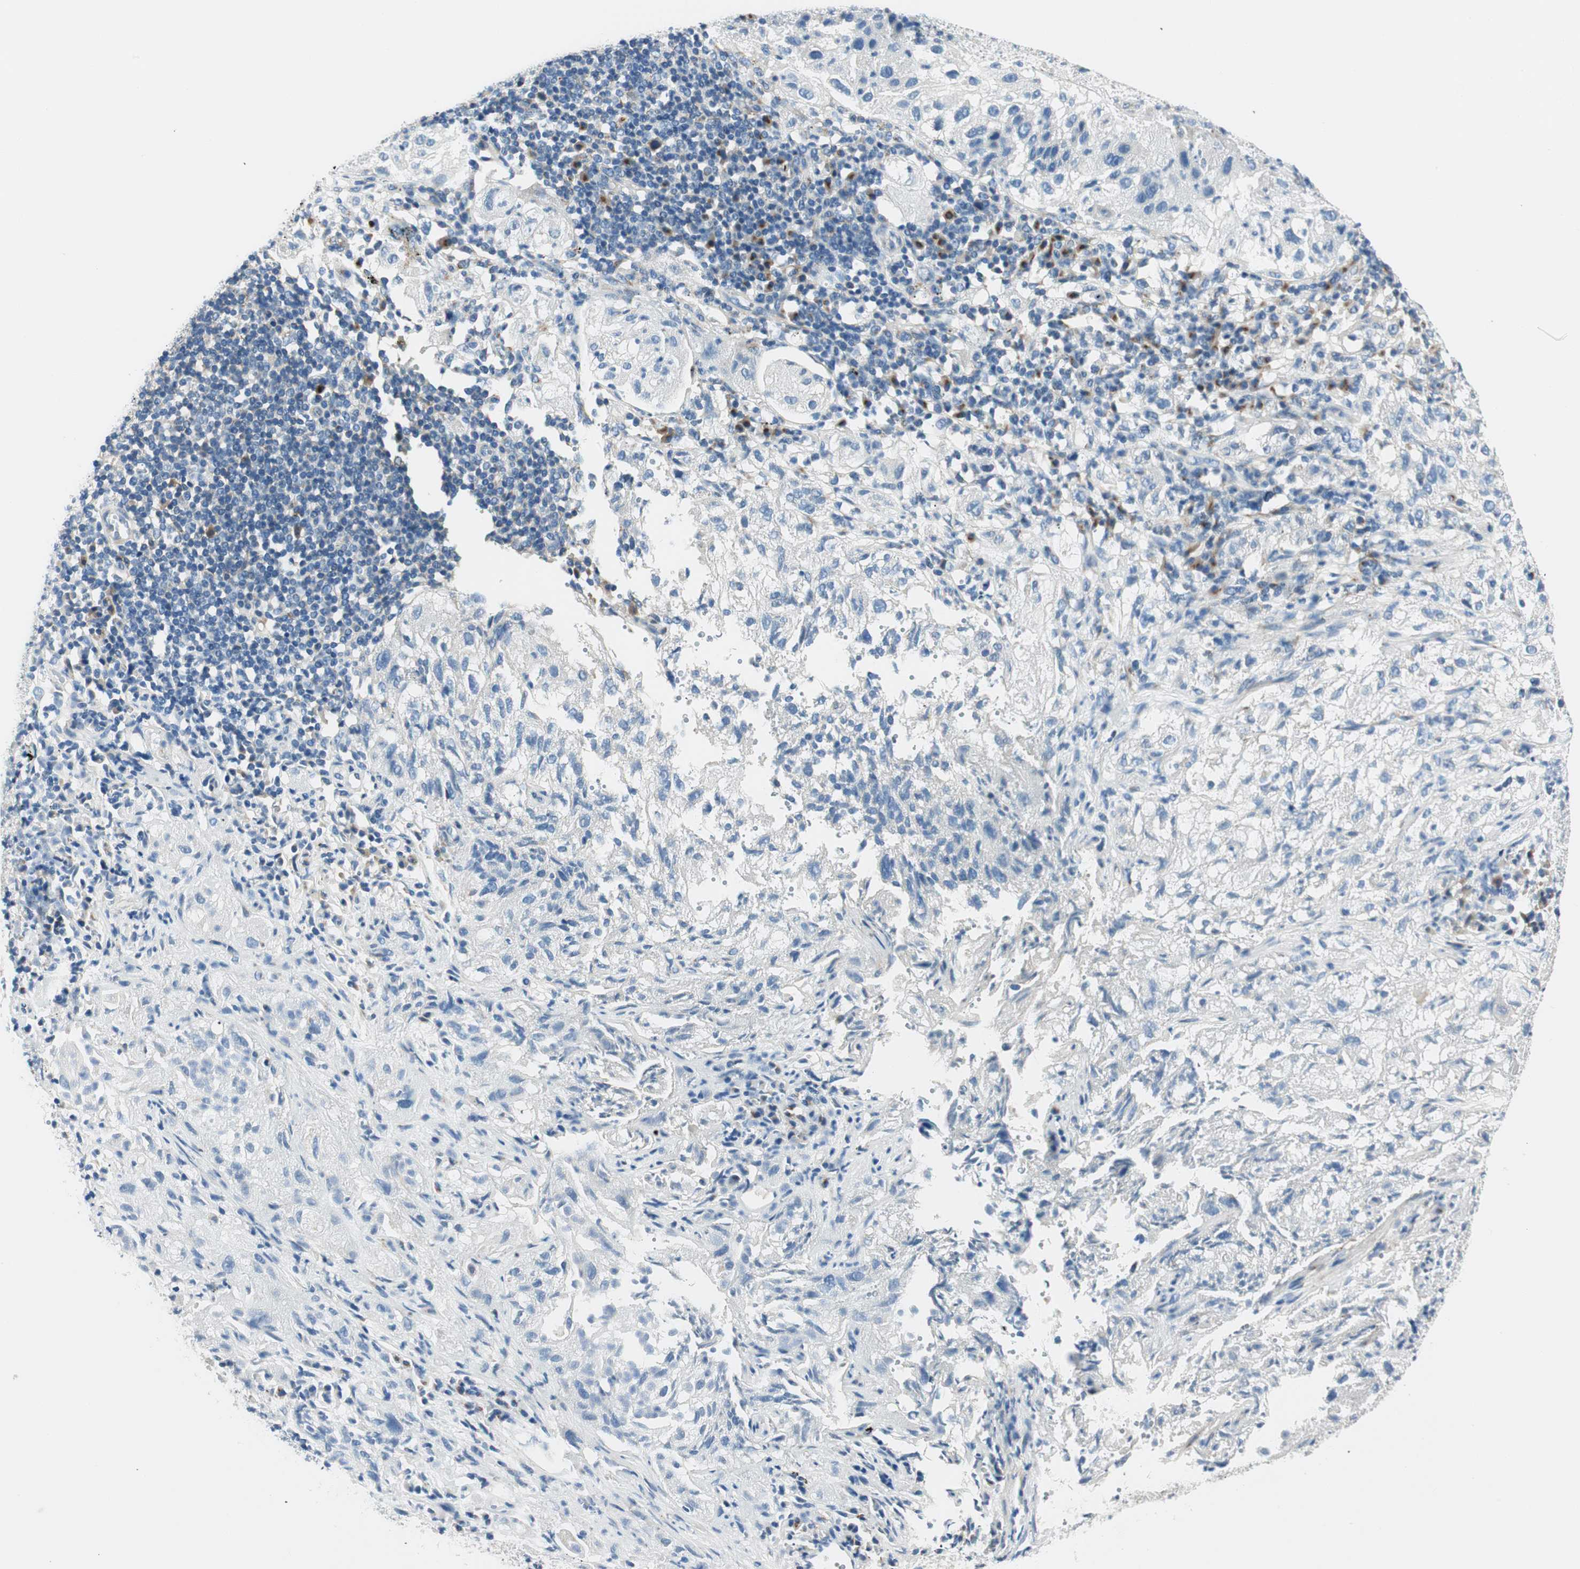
{"staining": {"intensity": "negative", "quantity": "none", "location": "none"}, "tissue": "lung cancer", "cell_type": "Tumor cells", "image_type": "cancer", "snomed": [{"axis": "morphology", "description": "Inflammation, NOS"}, {"axis": "morphology", "description": "Squamous cell carcinoma, NOS"}, {"axis": "topography", "description": "Lymph node"}, {"axis": "topography", "description": "Soft tissue"}, {"axis": "topography", "description": "Lung"}], "caption": "IHC photomicrograph of lung cancer (squamous cell carcinoma) stained for a protein (brown), which demonstrates no staining in tumor cells.", "gene": "TMF1", "patient": {"sex": "male", "age": 66}}